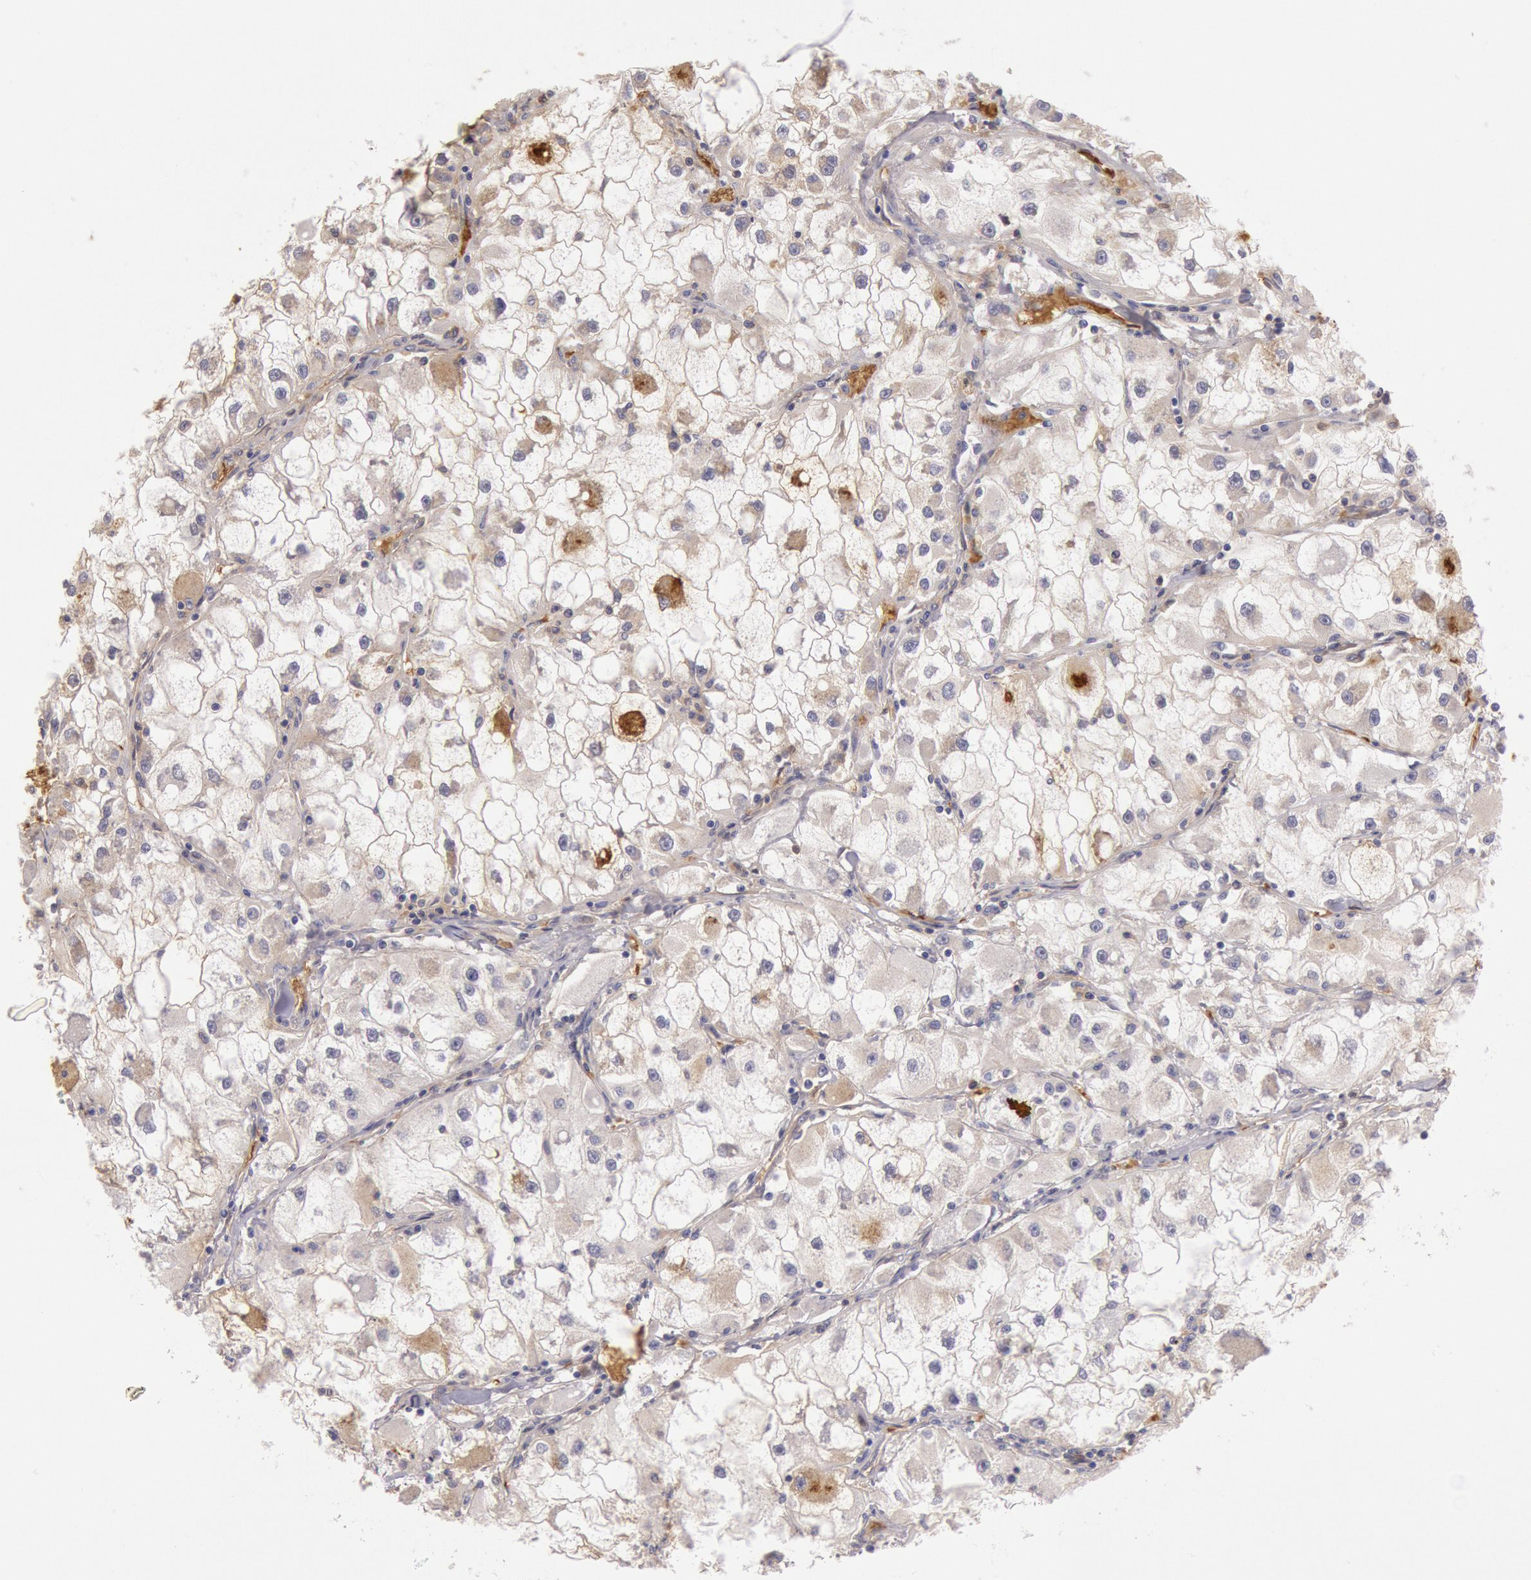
{"staining": {"intensity": "negative", "quantity": "none", "location": "none"}, "tissue": "renal cancer", "cell_type": "Tumor cells", "image_type": "cancer", "snomed": [{"axis": "morphology", "description": "Adenocarcinoma, NOS"}, {"axis": "topography", "description": "Kidney"}], "caption": "Adenocarcinoma (renal) was stained to show a protein in brown. There is no significant expression in tumor cells. Brightfield microscopy of immunohistochemistry (IHC) stained with DAB (brown) and hematoxylin (blue), captured at high magnification.", "gene": "C1R", "patient": {"sex": "female", "age": 73}}